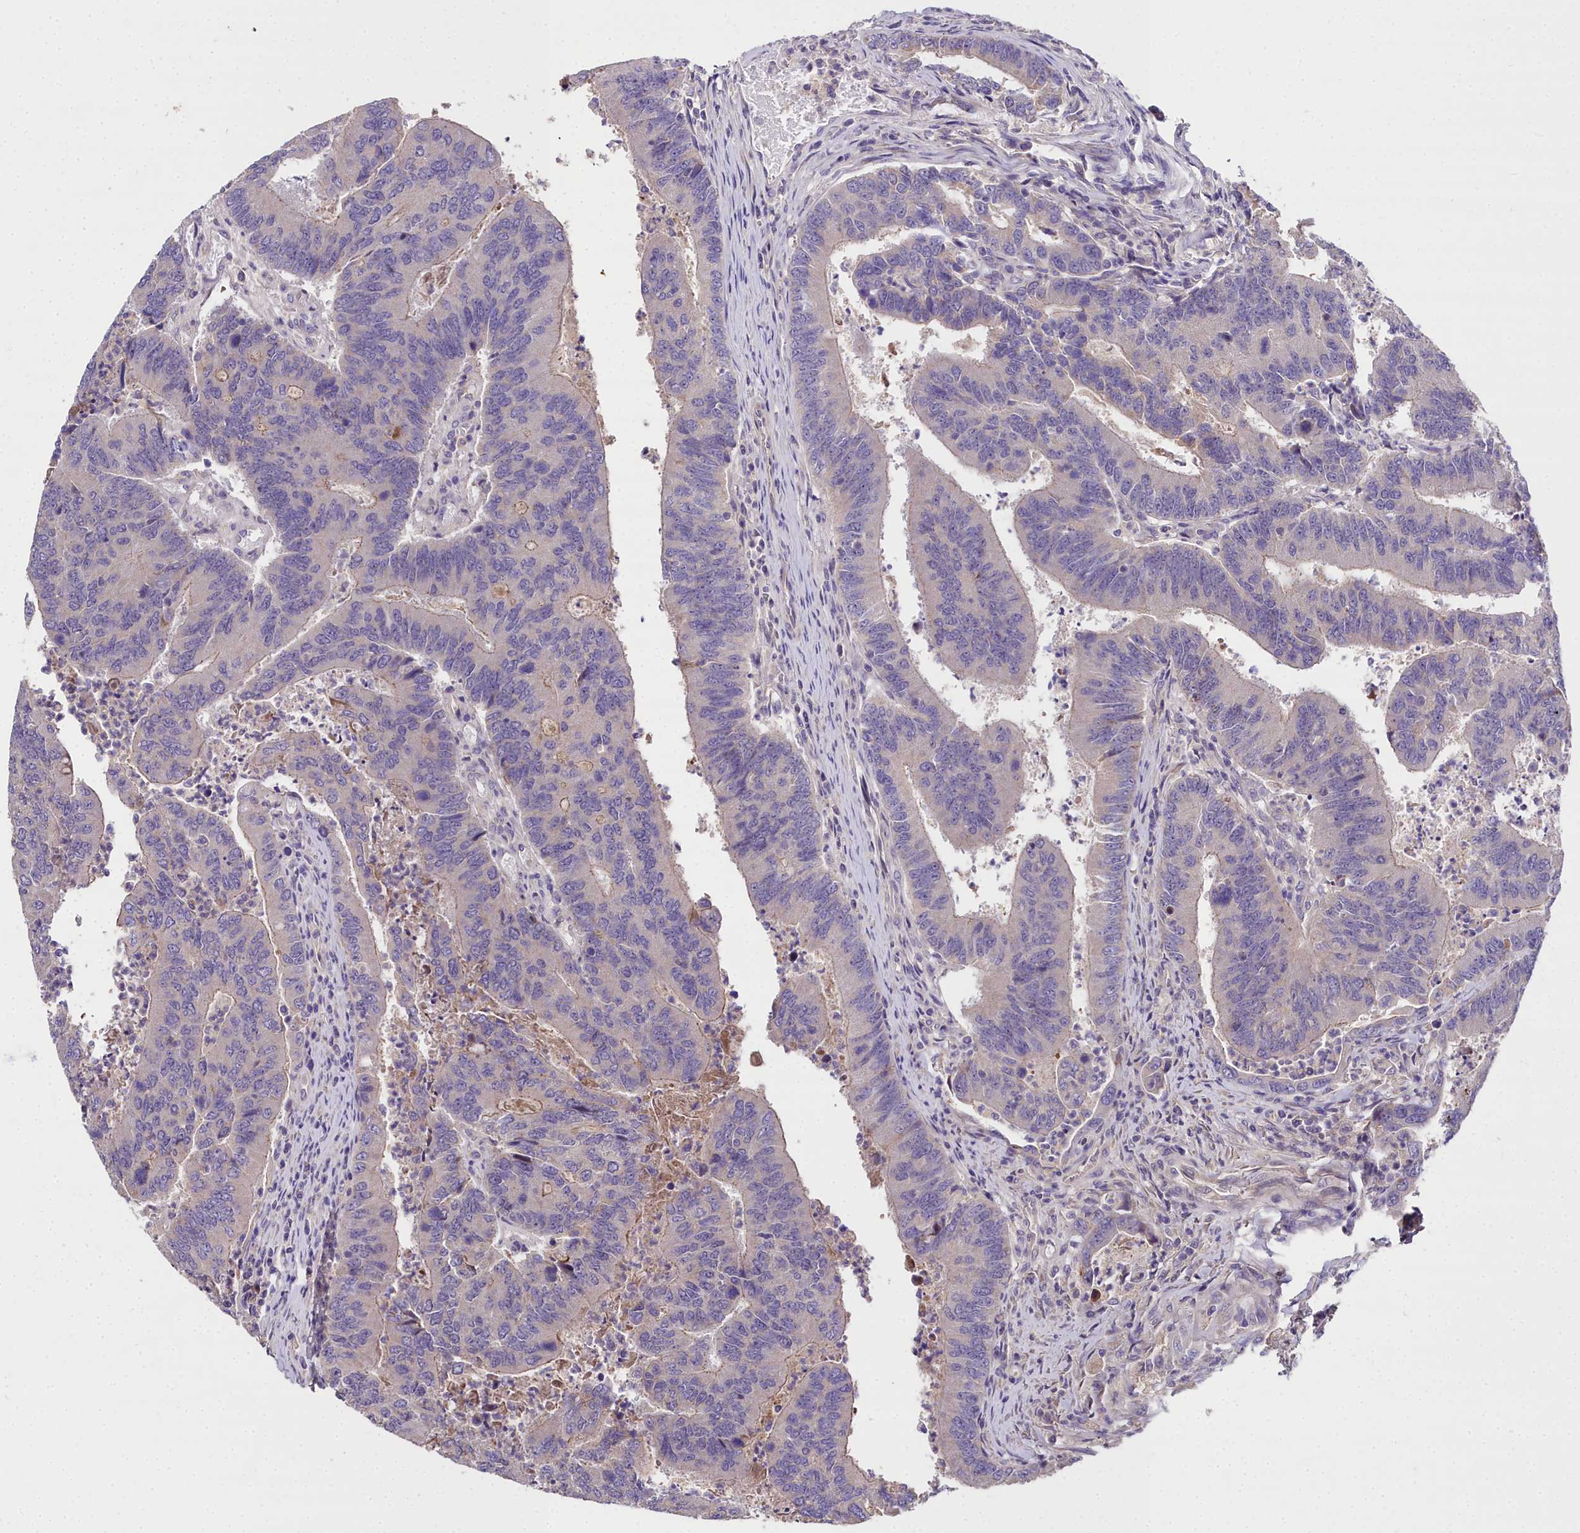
{"staining": {"intensity": "negative", "quantity": "none", "location": "none"}, "tissue": "colorectal cancer", "cell_type": "Tumor cells", "image_type": "cancer", "snomed": [{"axis": "morphology", "description": "Adenocarcinoma, NOS"}, {"axis": "topography", "description": "Colon"}], "caption": "IHC micrograph of colorectal adenocarcinoma stained for a protein (brown), which shows no expression in tumor cells. (Brightfield microscopy of DAB (3,3'-diaminobenzidine) IHC at high magnification).", "gene": "NT5M", "patient": {"sex": "female", "age": 67}}